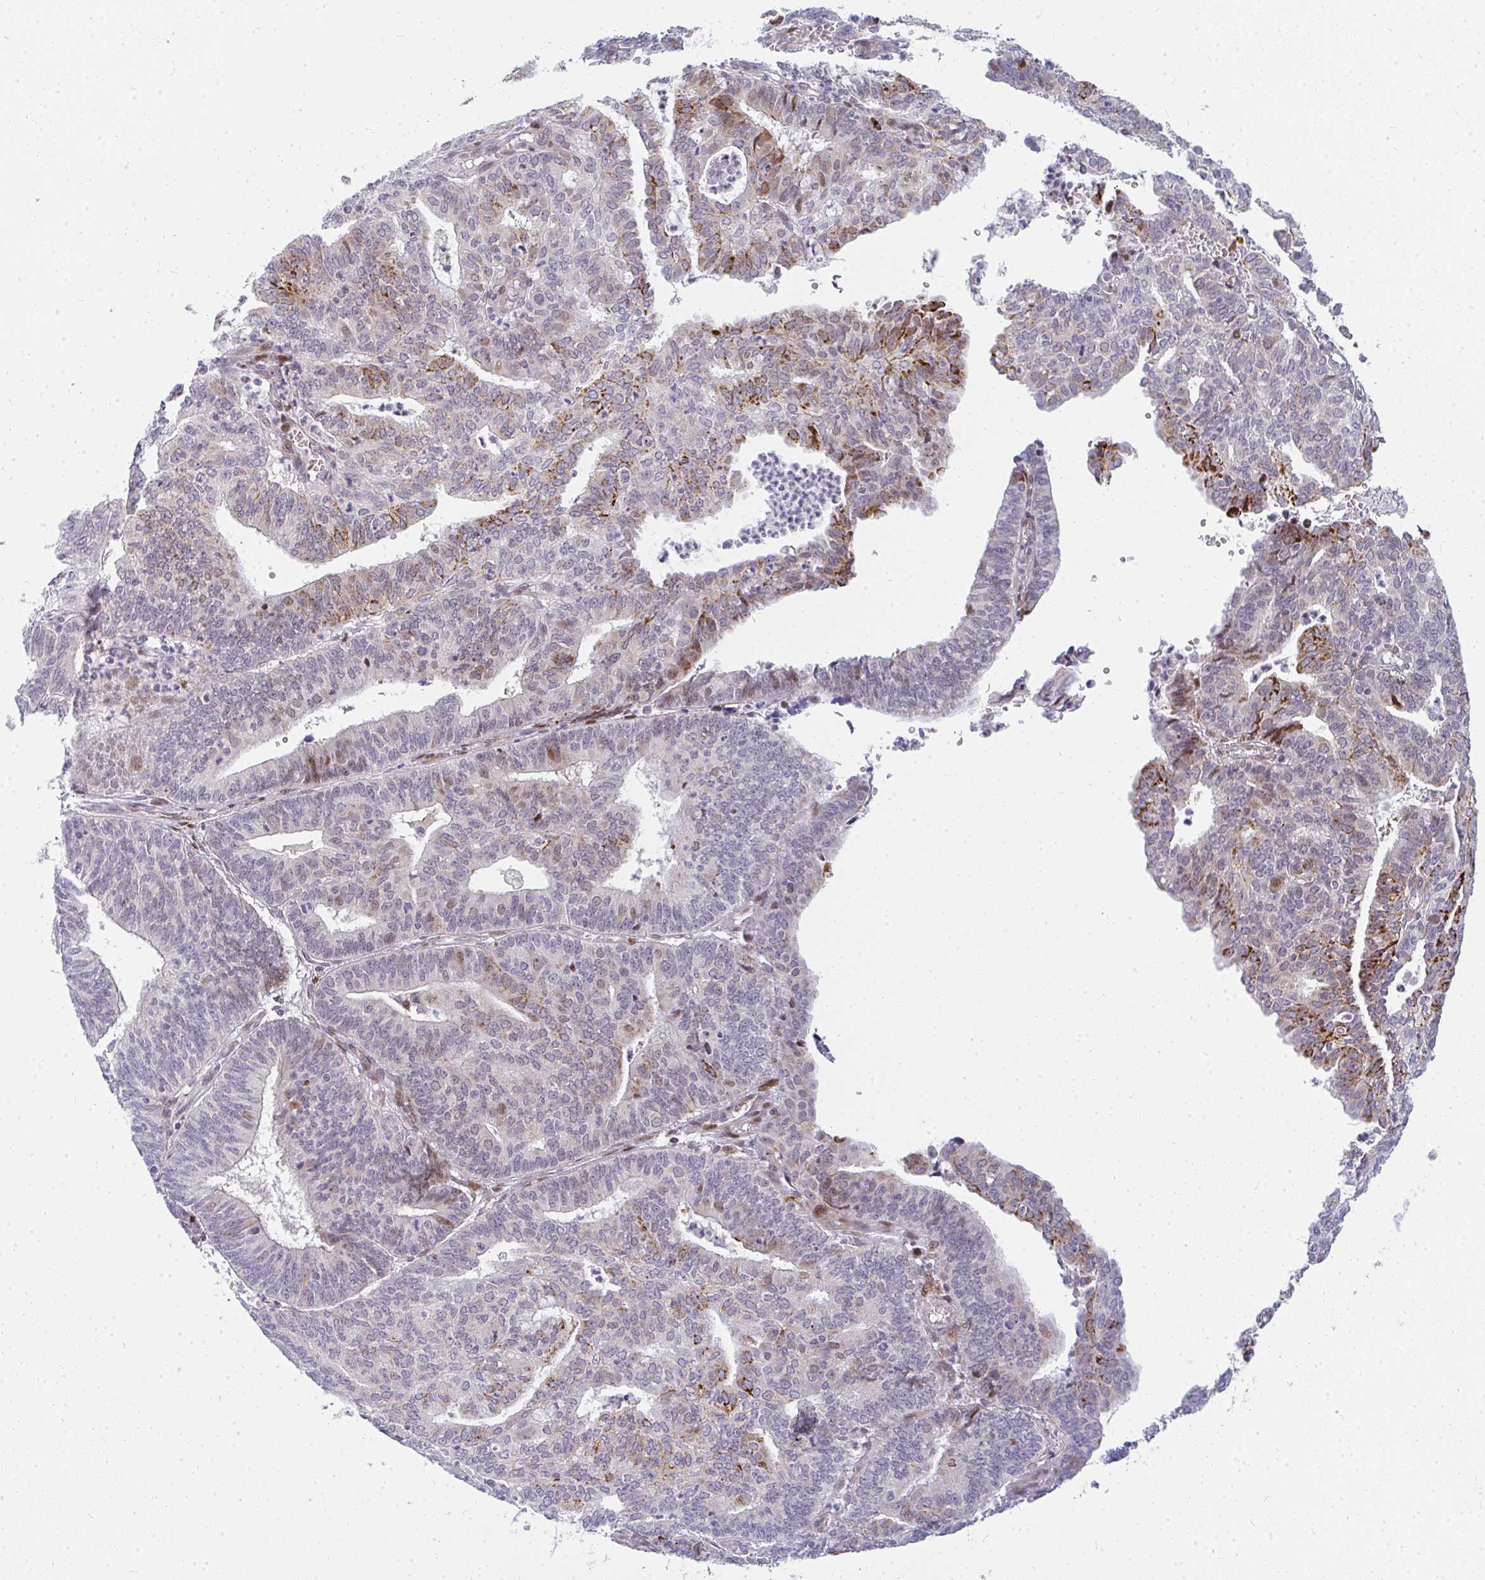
{"staining": {"intensity": "strong", "quantity": "<25%", "location": "cytoplasmic/membranous"}, "tissue": "endometrial cancer", "cell_type": "Tumor cells", "image_type": "cancer", "snomed": [{"axis": "morphology", "description": "Adenocarcinoma, NOS"}, {"axis": "topography", "description": "Endometrium"}], "caption": "A micrograph of endometrial adenocarcinoma stained for a protein displays strong cytoplasmic/membranous brown staining in tumor cells. The staining was performed using DAB to visualize the protein expression in brown, while the nuclei were stained in blue with hematoxylin (Magnification: 20x).", "gene": "PLA2G5", "patient": {"sex": "female", "age": 61}}